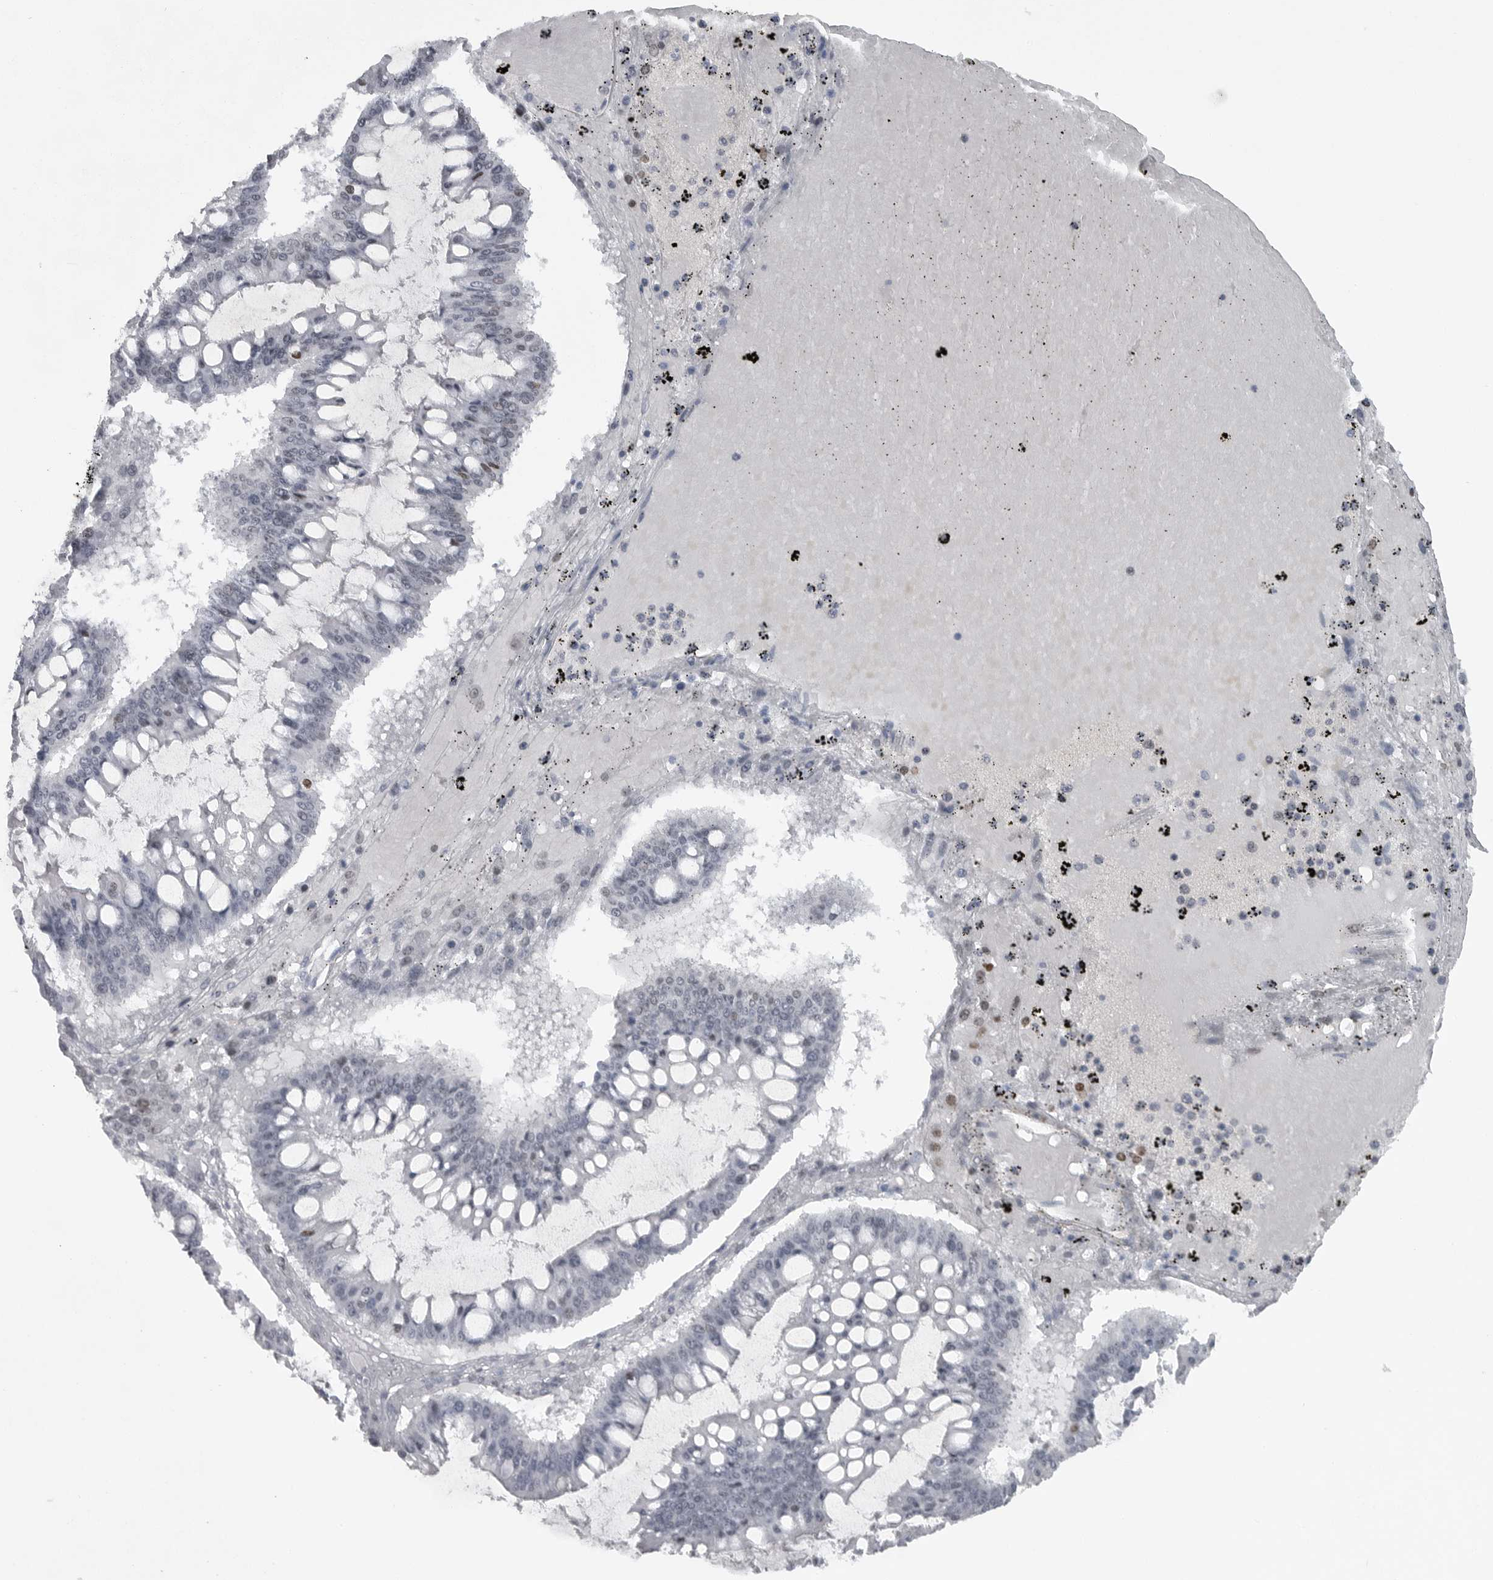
{"staining": {"intensity": "negative", "quantity": "none", "location": "none"}, "tissue": "ovarian cancer", "cell_type": "Tumor cells", "image_type": "cancer", "snomed": [{"axis": "morphology", "description": "Cystadenocarcinoma, mucinous, NOS"}, {"axis": "topography", "description": "Ovary"}], "caption": "Immunohistochemistry (IHC) of human mucinous cystadenocarcinoma (ovarian) displays no expression in tumor cells.", "gene": "HMGN3", "patient": {"sex": "female", "age": 73}}